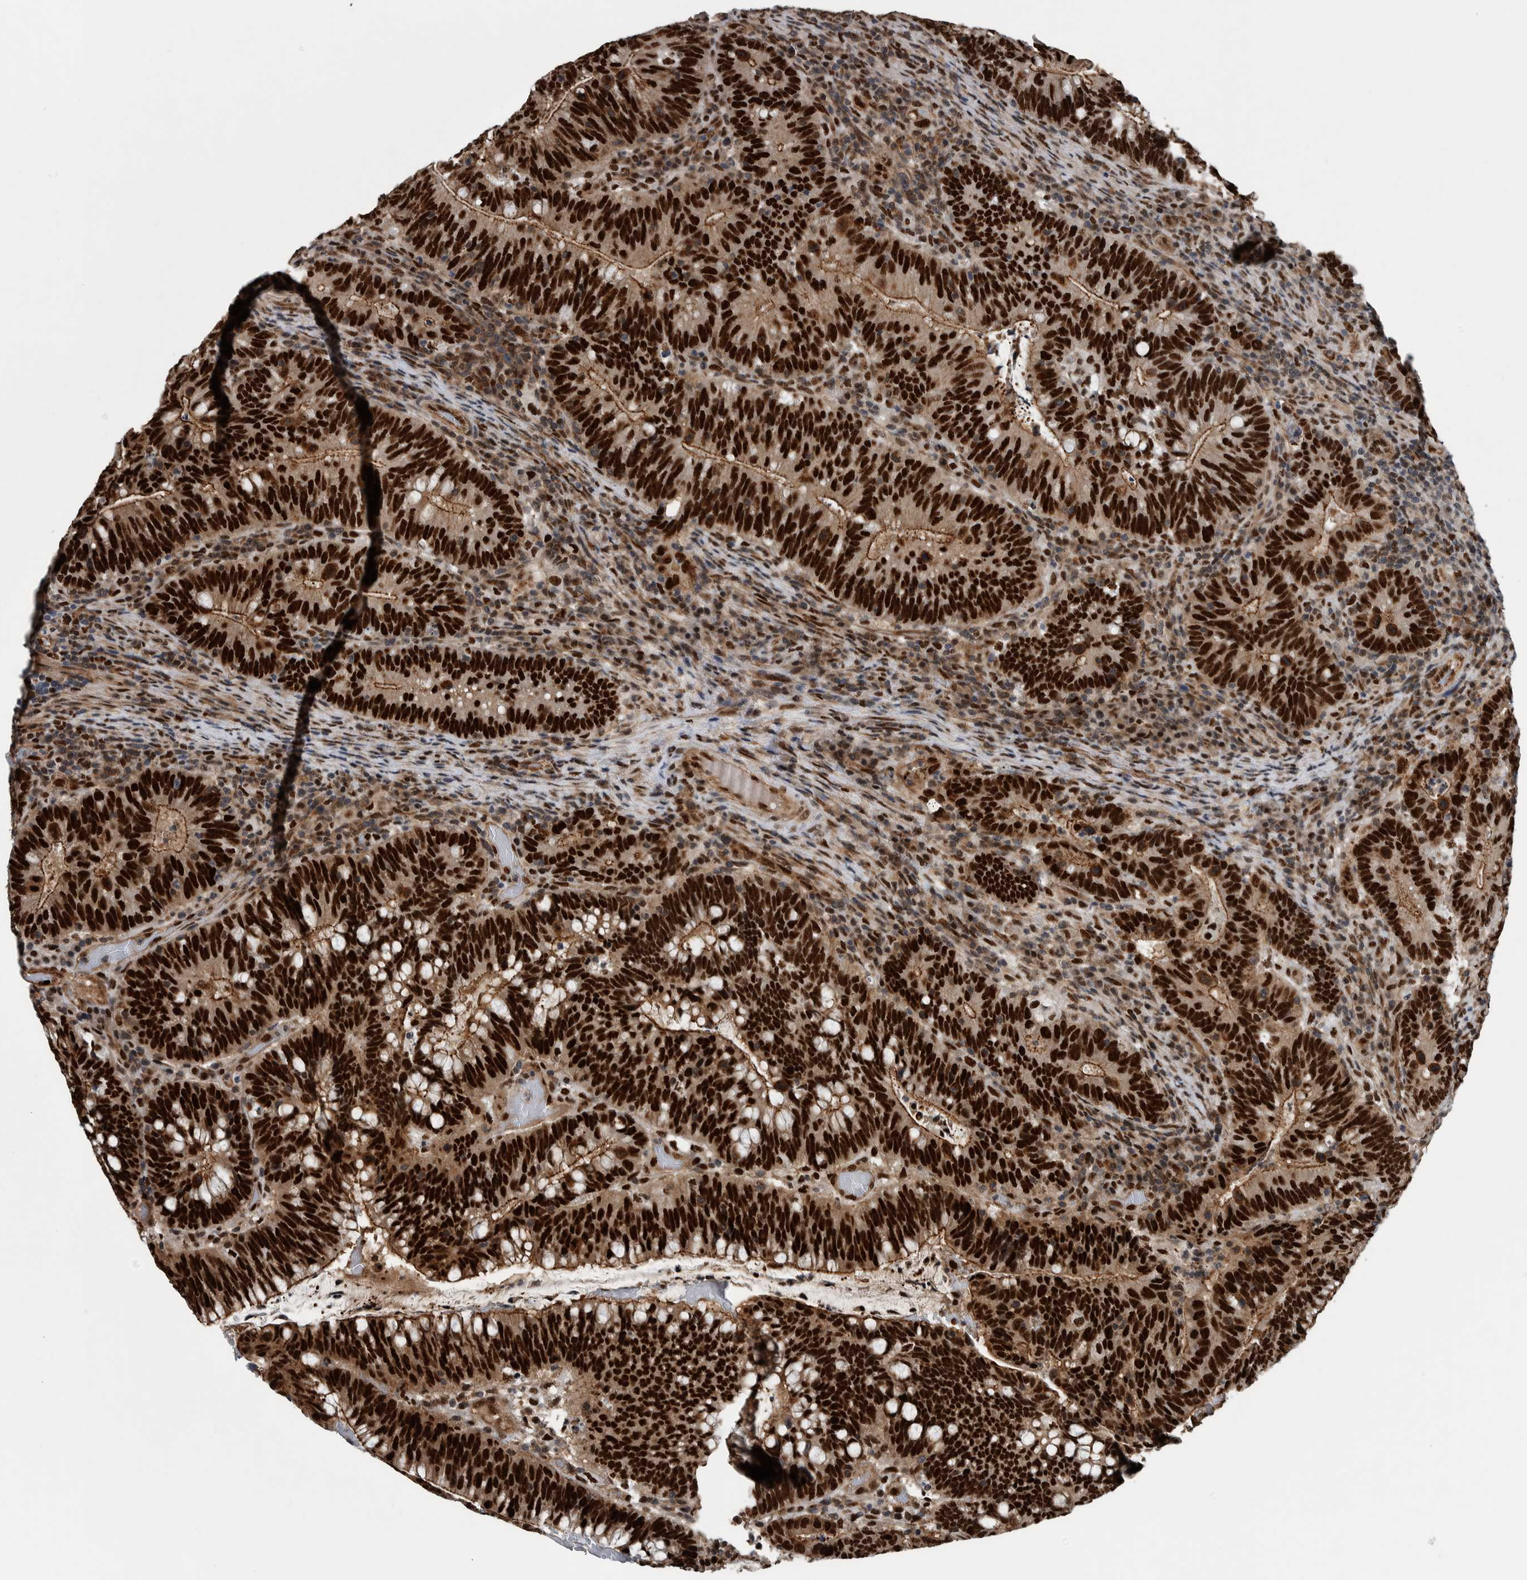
{"staining": {"intensity": "strong", "quantity": ">75%", "location": "nuclear"}, "tissue": "colorectal cancer", "cell_type": "Tumor cells", "image_type": "cancer", "snomed": [{"axis": "morphology", "description": "Adenocarcinoma, NOS"}, {"axis": "topography", "description": "Colon"}], "caption": "Tumor cells show high levels of strong nuclear expression in about >75% of cells in human colorectal adenocarcinoma.", "gene": "FAM135B", "patient": {"sex": "female", "age": 66}}